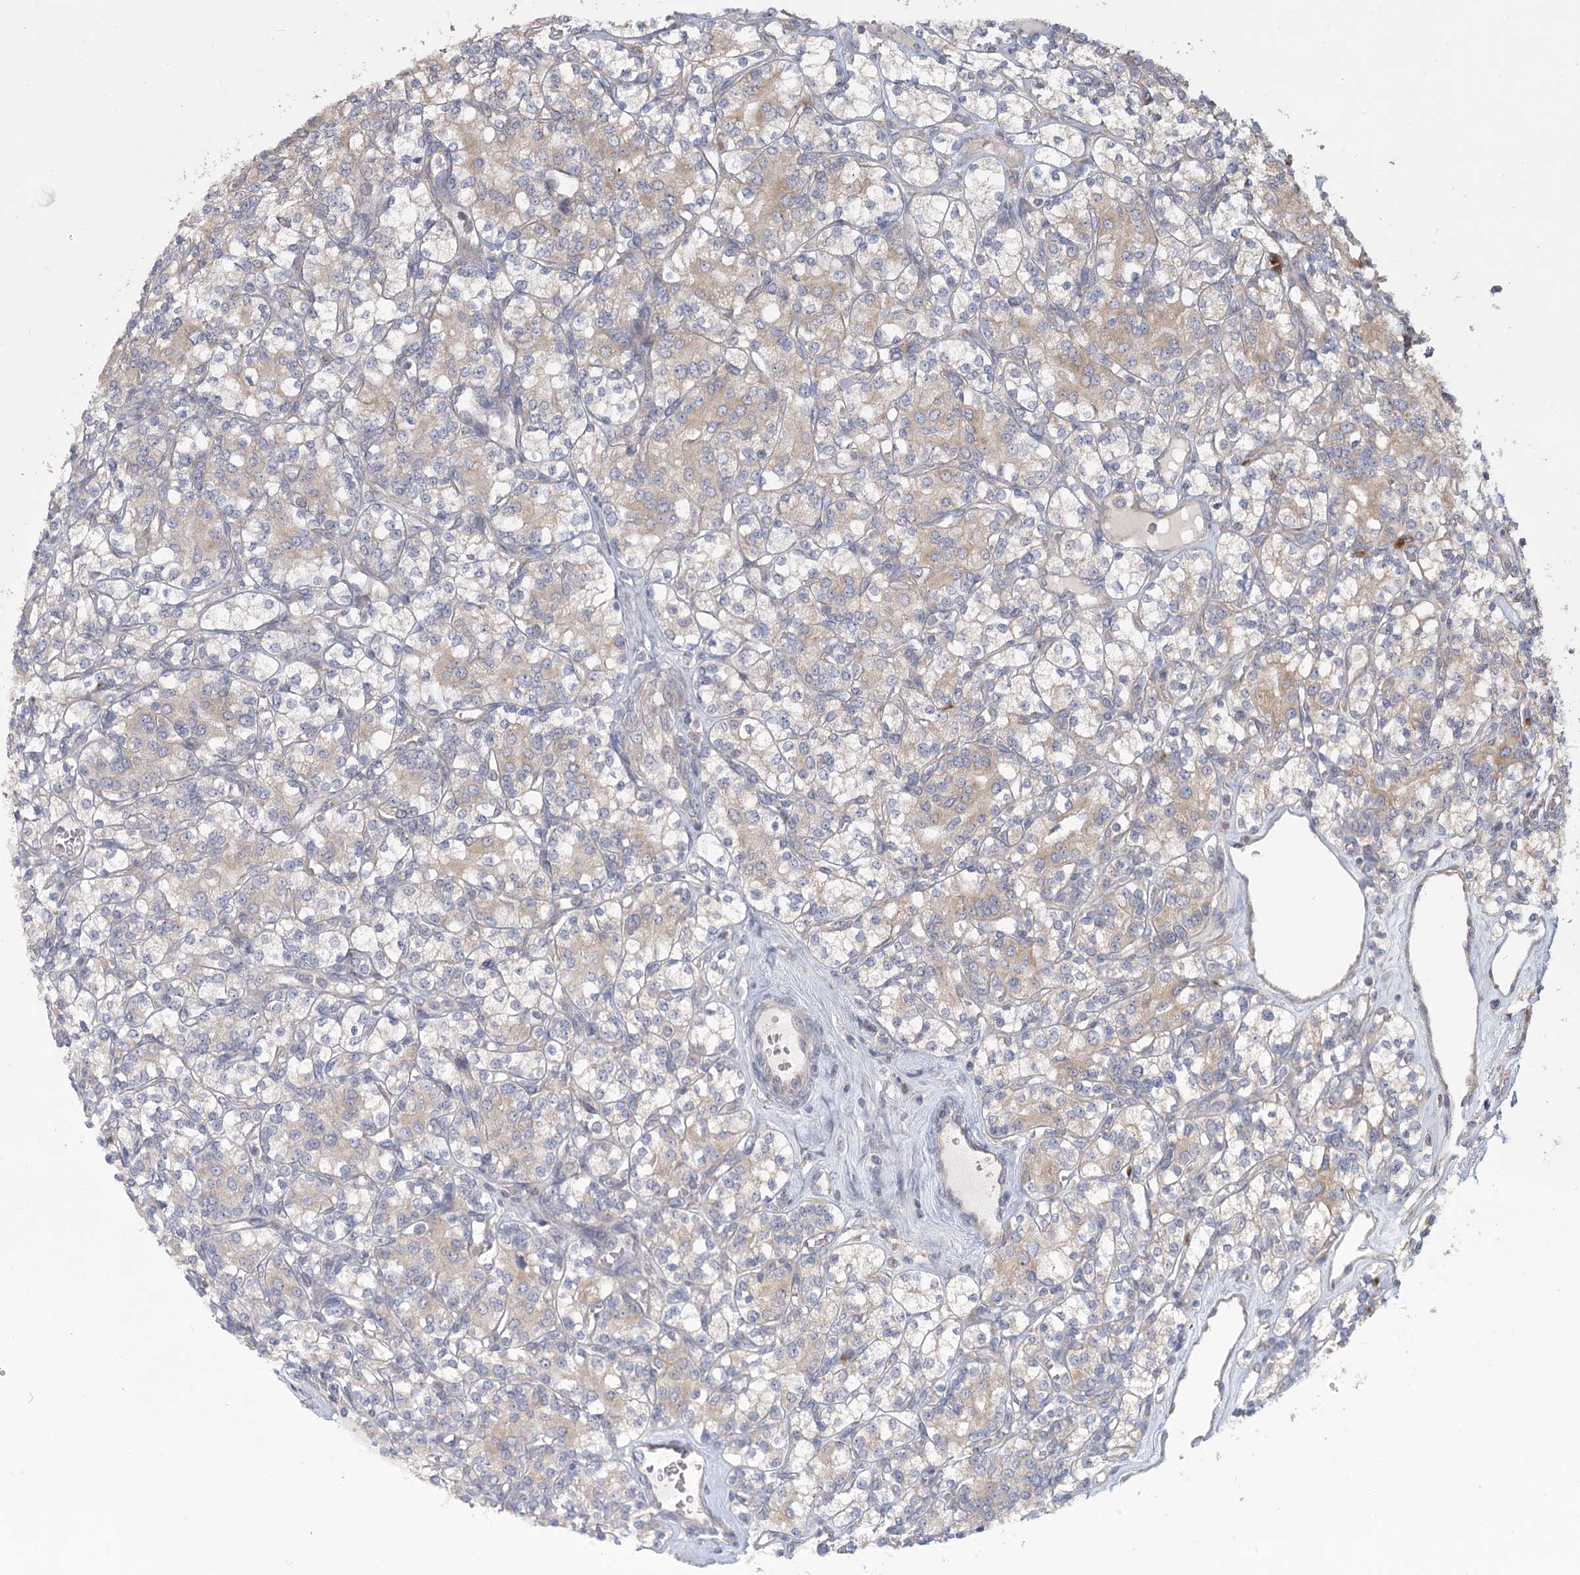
{"staining": {"intensity": "weak", "quantity": ">75%", "location": "cytoplasmic/membranous"}, "tissue": "renal cancer", "cell_type": "Tumor cells", "image_type": "cancer", "snomed": [{"axis": "morphology", "description": "Adenocarcinoma, NOS"}, {"axis": "topography", "description": "Kidney"}], "caption": "A low amount of weak cytoplasmic/membranous staining is present in approximately >75% of tumor cells in renal cancer tissue.", "gene": "CNTLN", "patient": {"sex": "male", "age": 77}}